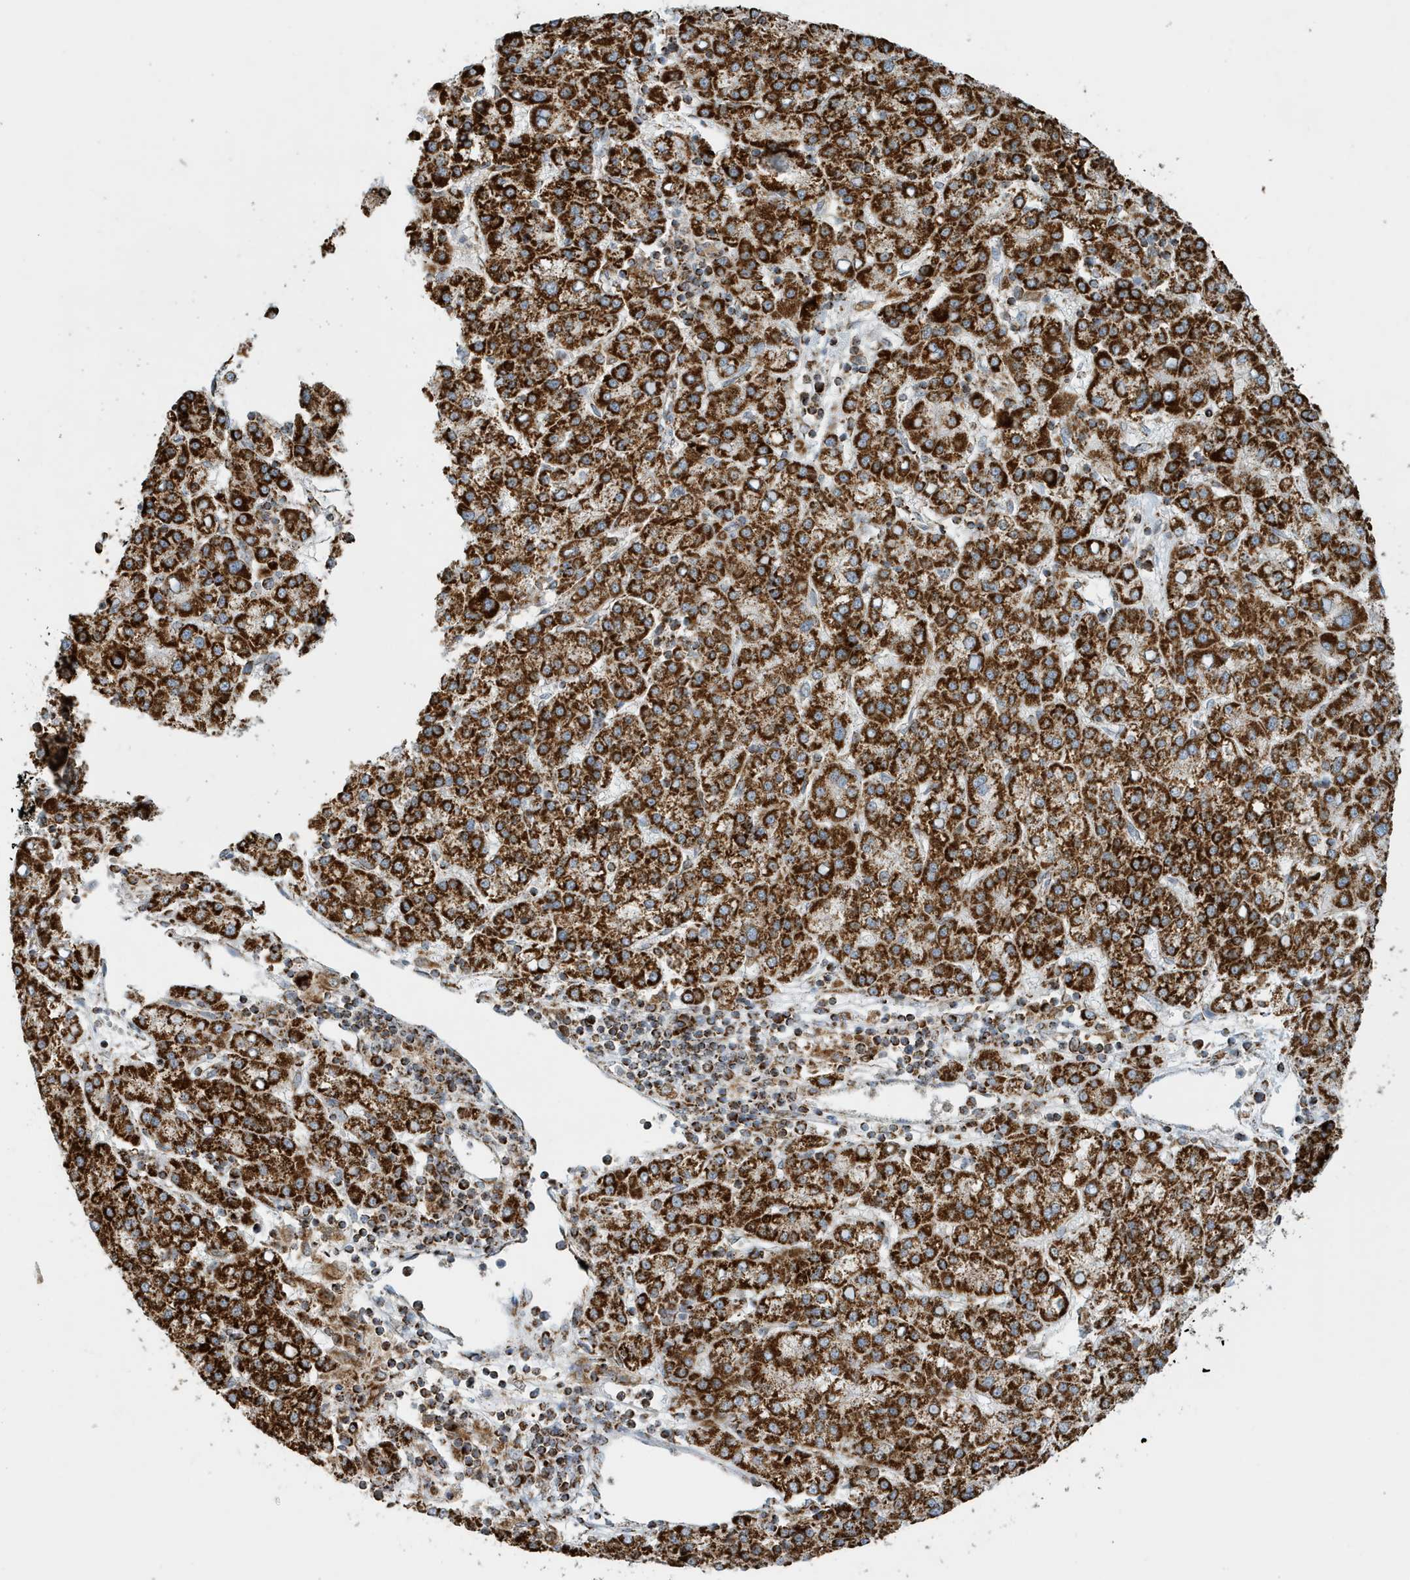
{"staining": {"intensity": "strong", "quantity": ">75%", "location": "cytoplasmic/membranous"}, "tissue": "liver cancer", "cell_type": "Tumor cells", "image_type": "cancer", "snomed": [{"axis": "morphology", "description": "Carcinoma, Hepatocellular, NOS"}, {"axis": "topography", "description": "Liver"}], "caption": "Protein expression analysis of human liver hepatocellular carcinoma reveals strong cytoplasmic/membranous positivity in approximately >75% of tumor cells.", "gene": "MAN1A1", "patient": {"sex": "female", "age": 58}}